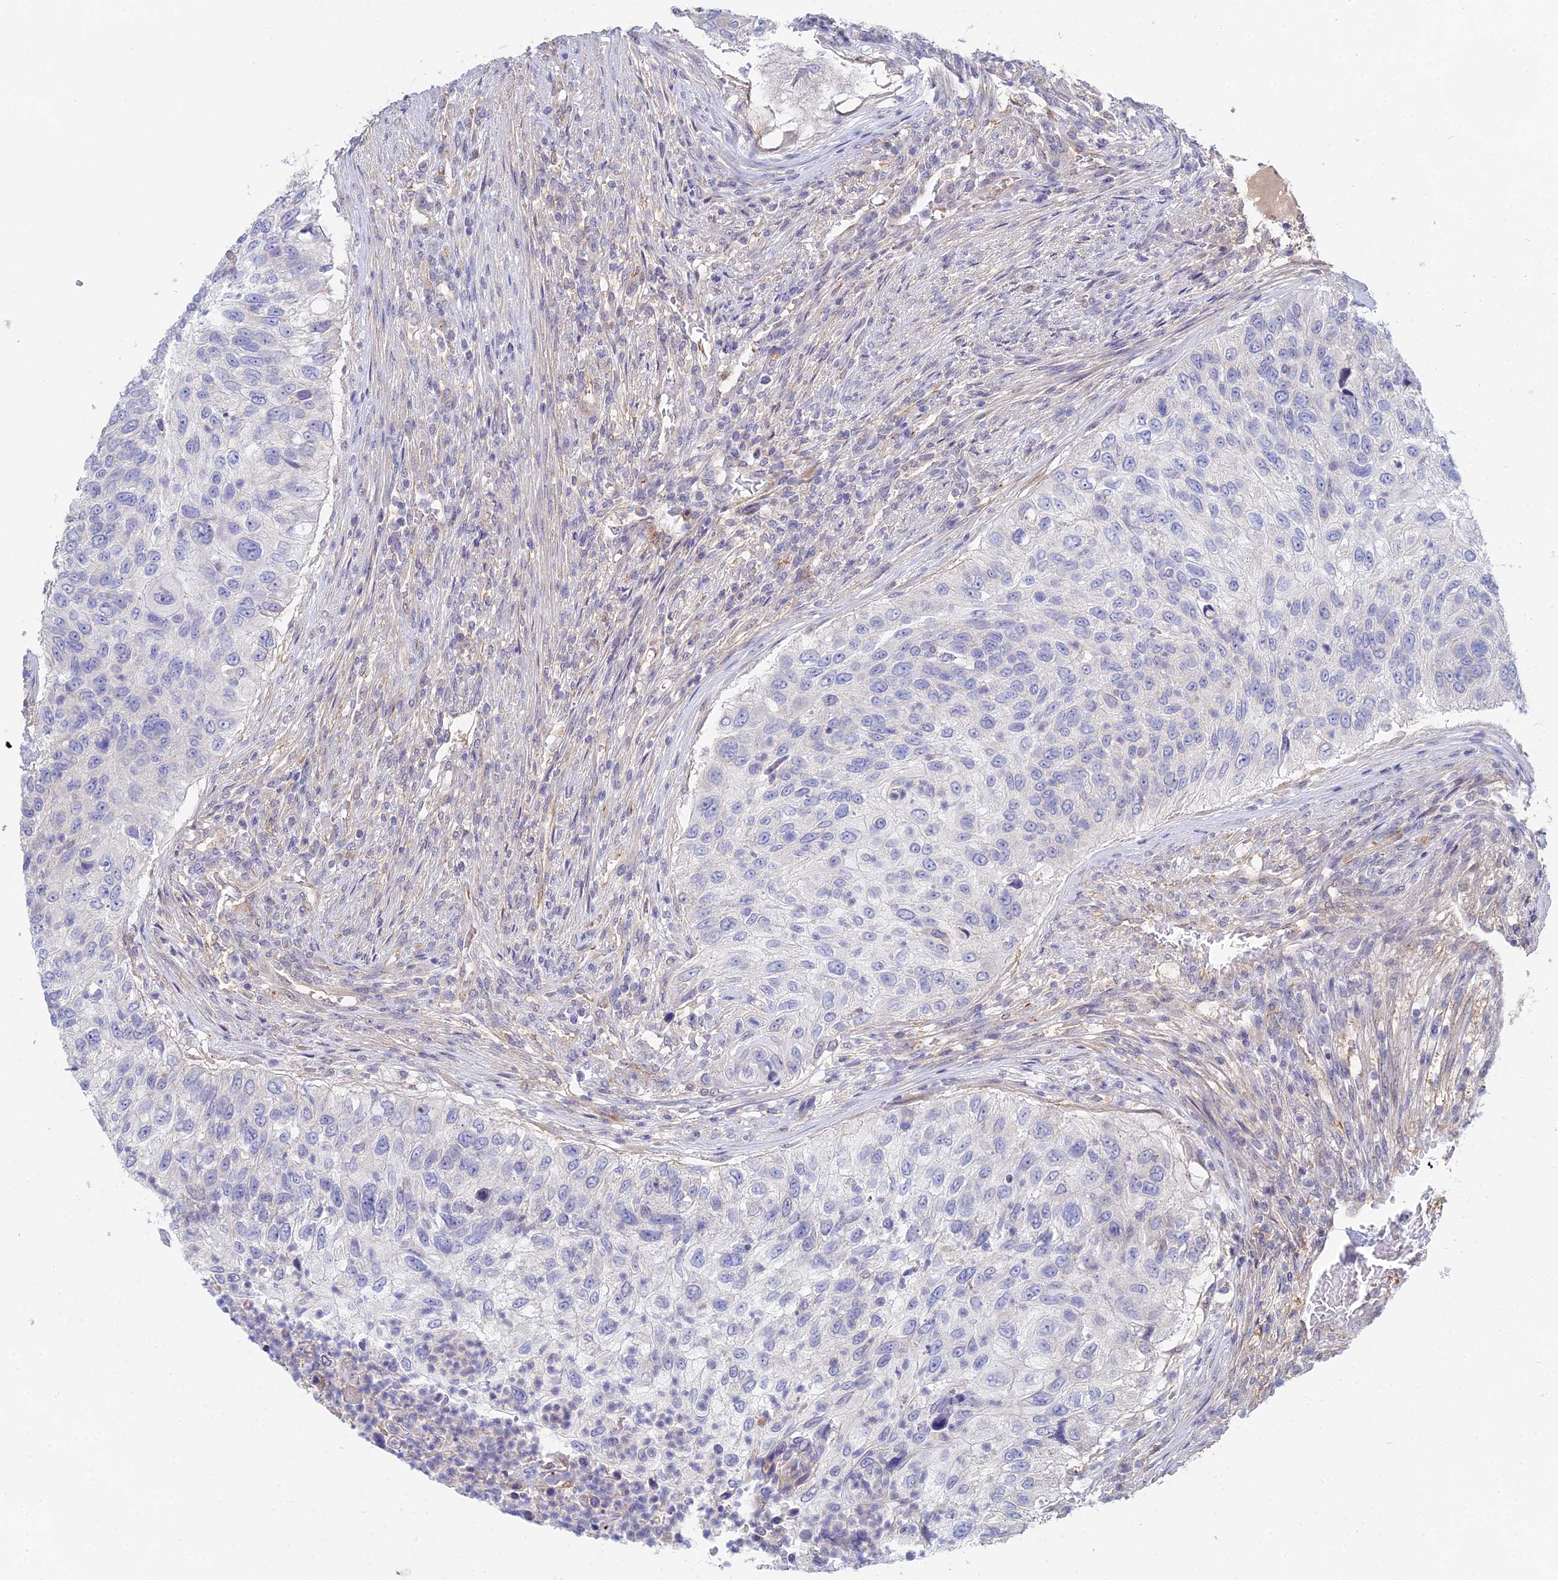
{"staining": {"intensity": "negative", "quantity": "none", "location": "none"}, "tissue": "urothelial cancer", "cell_type": "Tumor cells", "image_type": "cancer", "snomed": [{"axis": "morphology", "description": "Urothelial carcinoma, High grade"}, {"axis": "topography", "description": "Urinary bladder"}], "caption": "Micrograph shows no significant protein staining in tumor cells of urothelial cancer.", "gene": "DNAH14", "patient": {"sex": "female", "age": 60}}